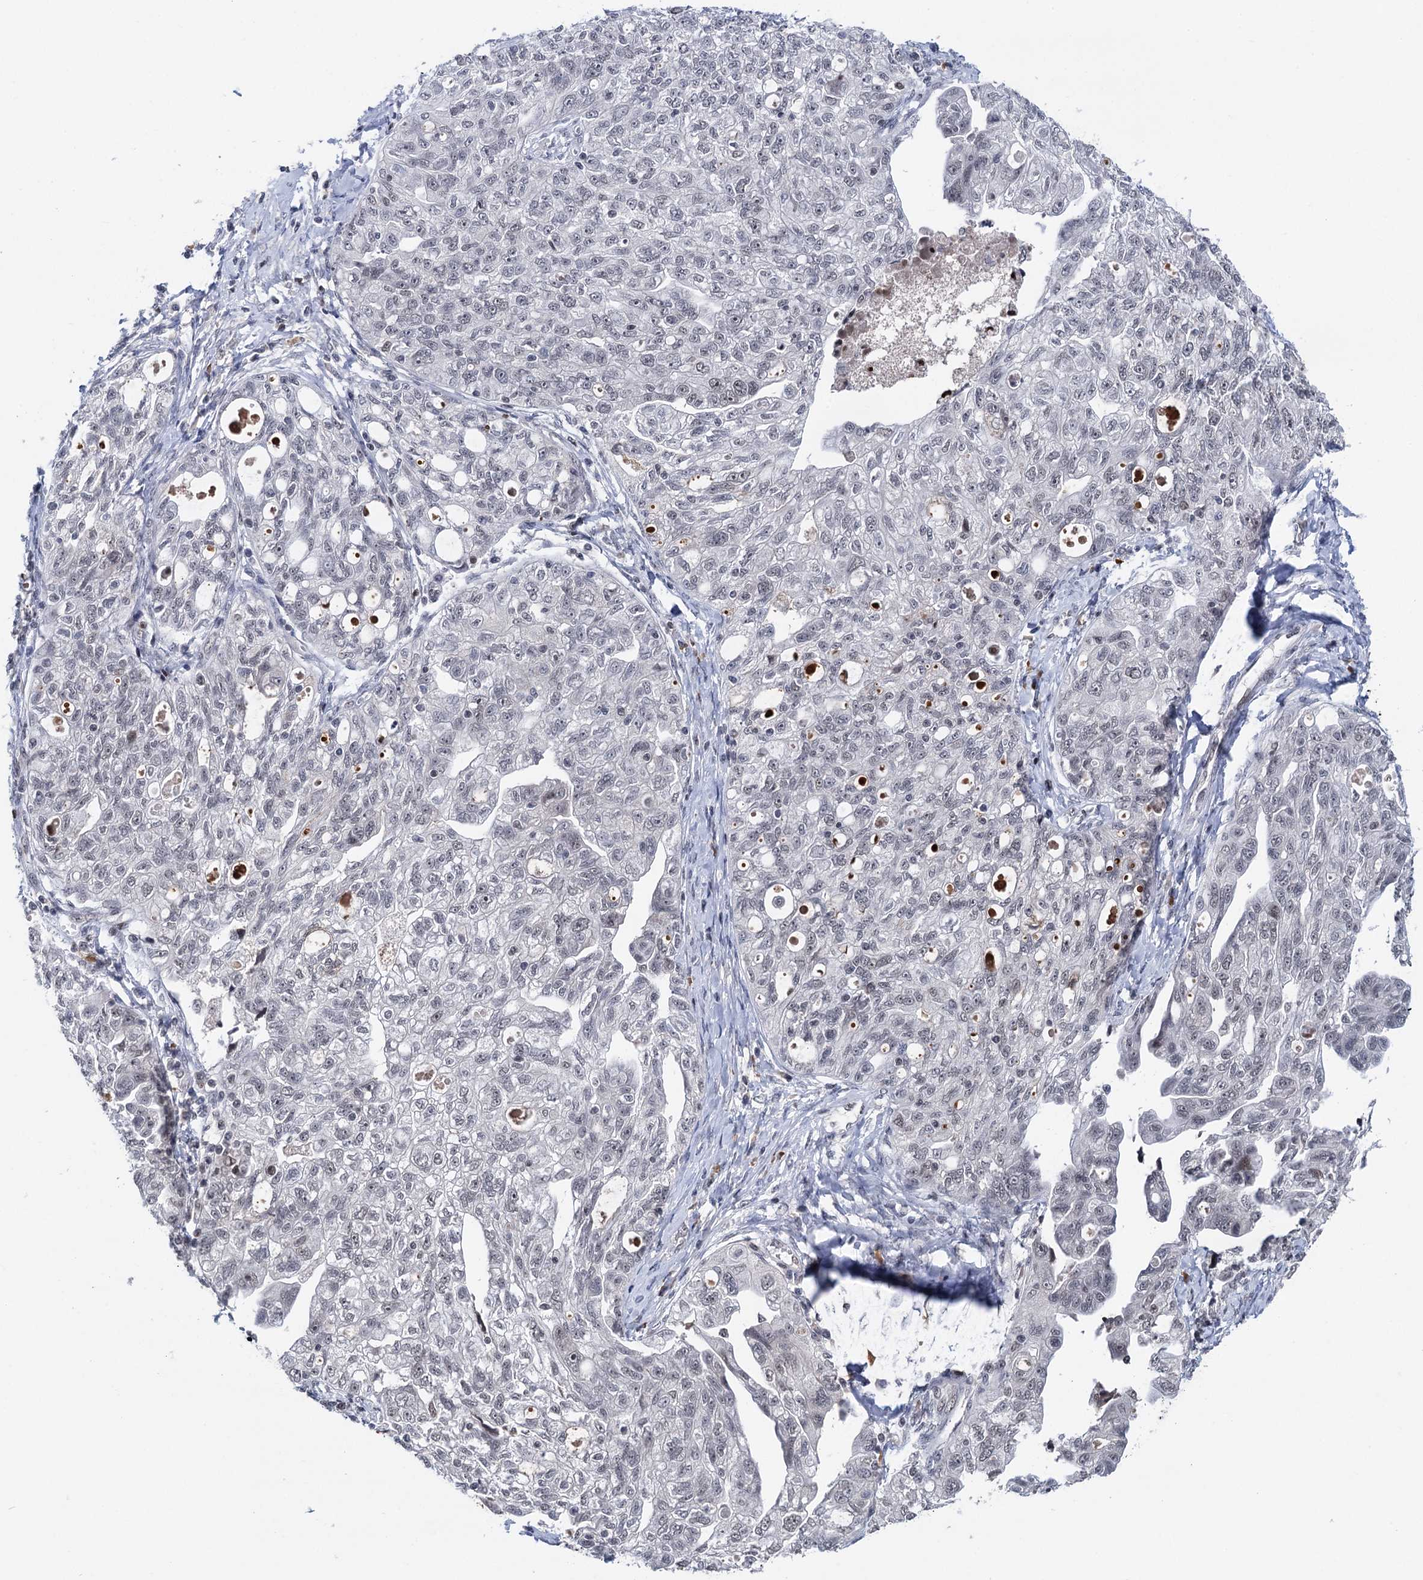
{"staining": {"intensity": "negative", "quantity": "none", "location": "none"}, "tissue": "ovarian cancer", "cell_type": "Tumor cells", "image_type": "cancer", "snomed": [{"axis": "morphology", "description": "Carcinoma, NOS"}, {"axis": "morphology", "description": "Cystadenocarcinoma, serous, NOS"}, {"axis": "topography", "description": "Ovary"}], "caption": "DAB immunohistochemical staining of human ovarian serous cystadenocarcinoma displays no significant staining in tumor cells. The staining was performed using DAB (3,3'-diaminobenzidine) to visualize the protein expression in brown, while the nuclei were stained in blue with hematoxylin (Magnification: 20x).", "gene": "ZCCHC10", "patient": {"sex": "female", "age": 69}}